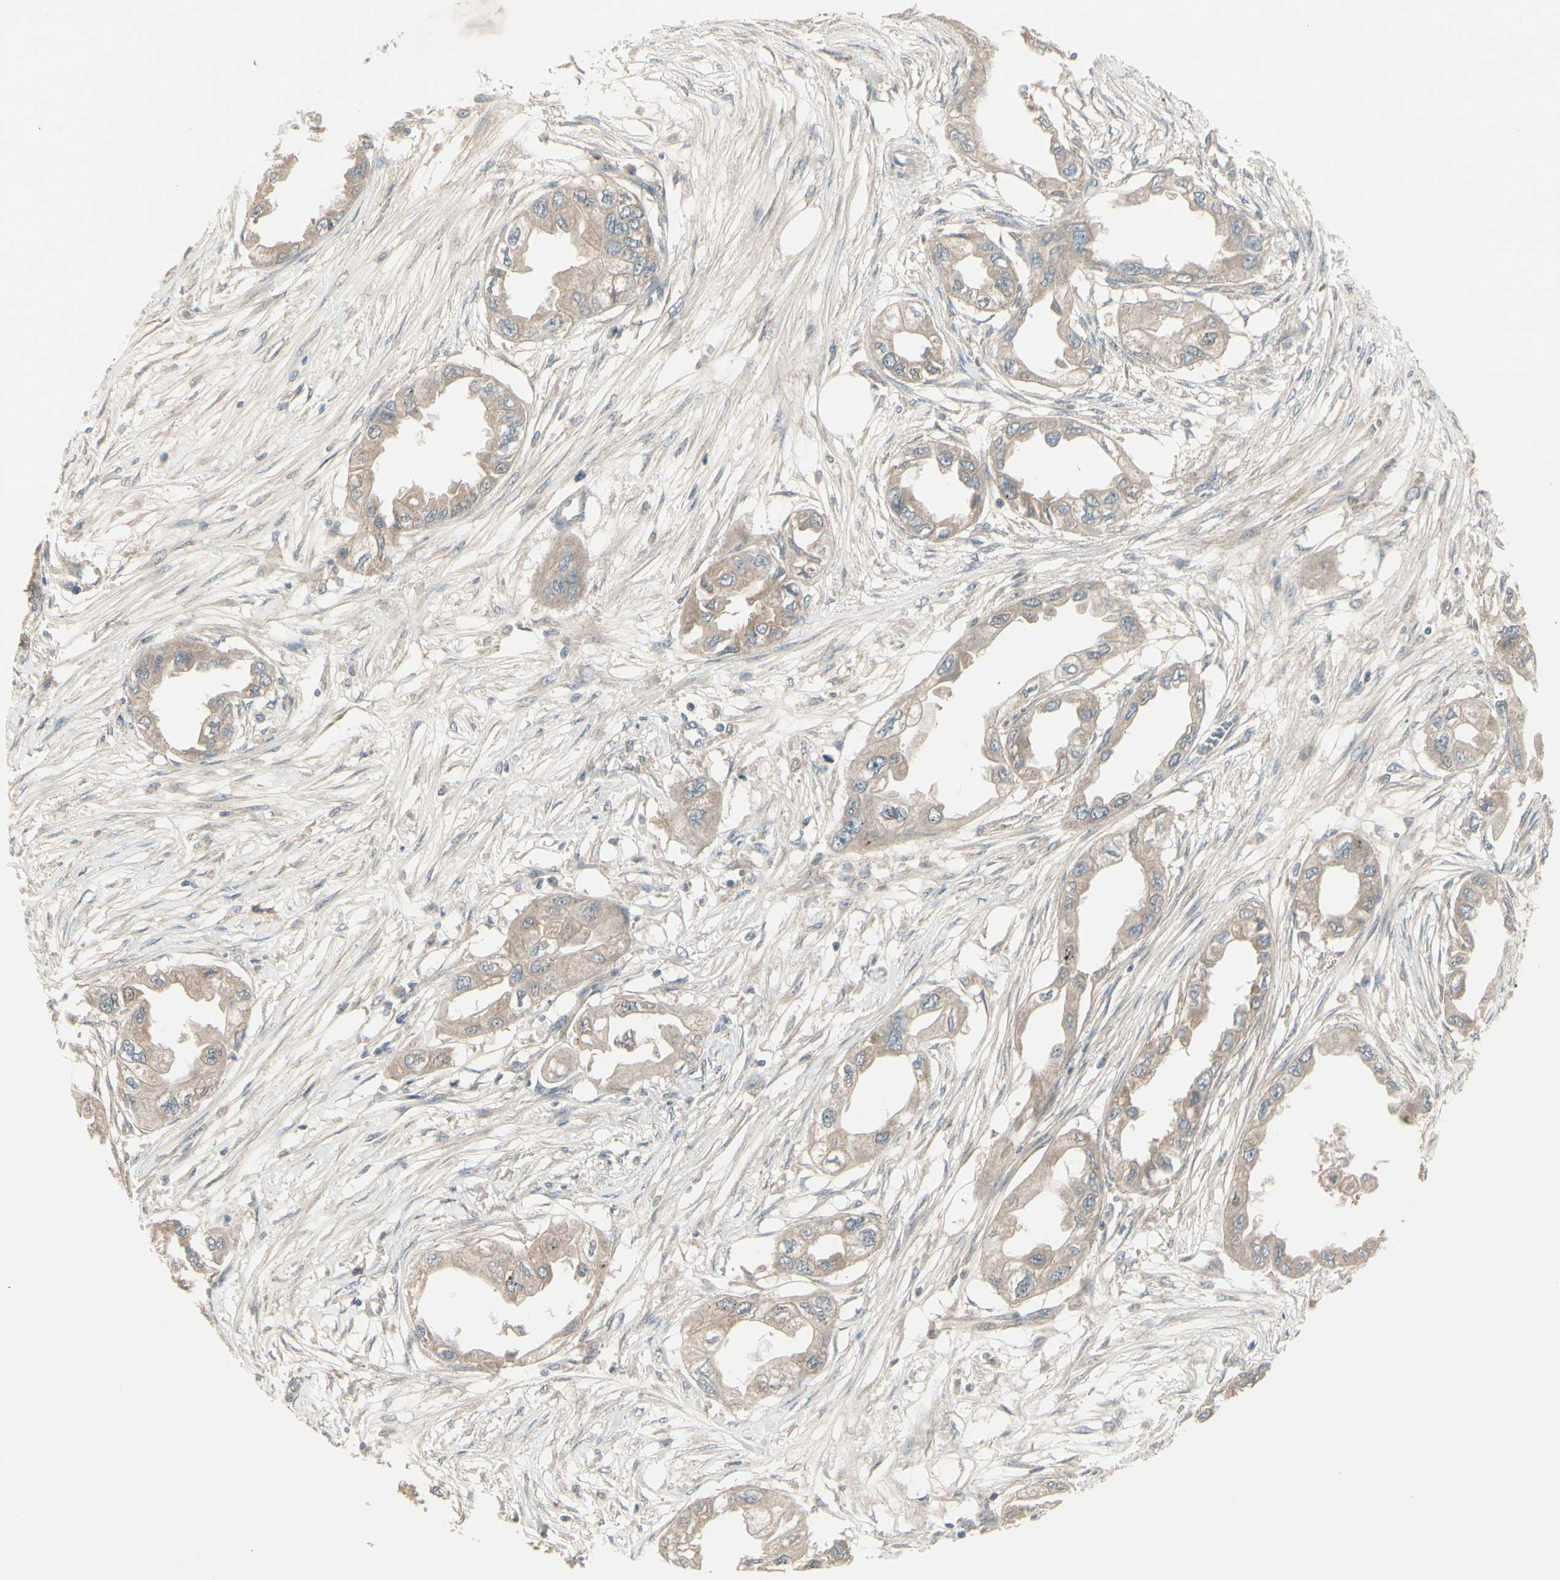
{"staining": {"intensity": "weak", "quantity": "25%-75%", "location": "cytoplasmic/membranous"}, "tissue": "endometrial cancer", "cell_type": "Tumor cells", "image_type": "cancer", "snomed": [{"axis": "morphology", "description": "Adenocarcinoma, NOS"}, {"axis": "topography", "description": "Endometrium"}], "caption": "A photomicrograph of endometrial adenocarcinoma stained for a protein reveals weak cytoplasmic/membranous brown staining in tumor cells.", "gene": "FHDC1", "patient": {"sex": "female", "age": 67}}